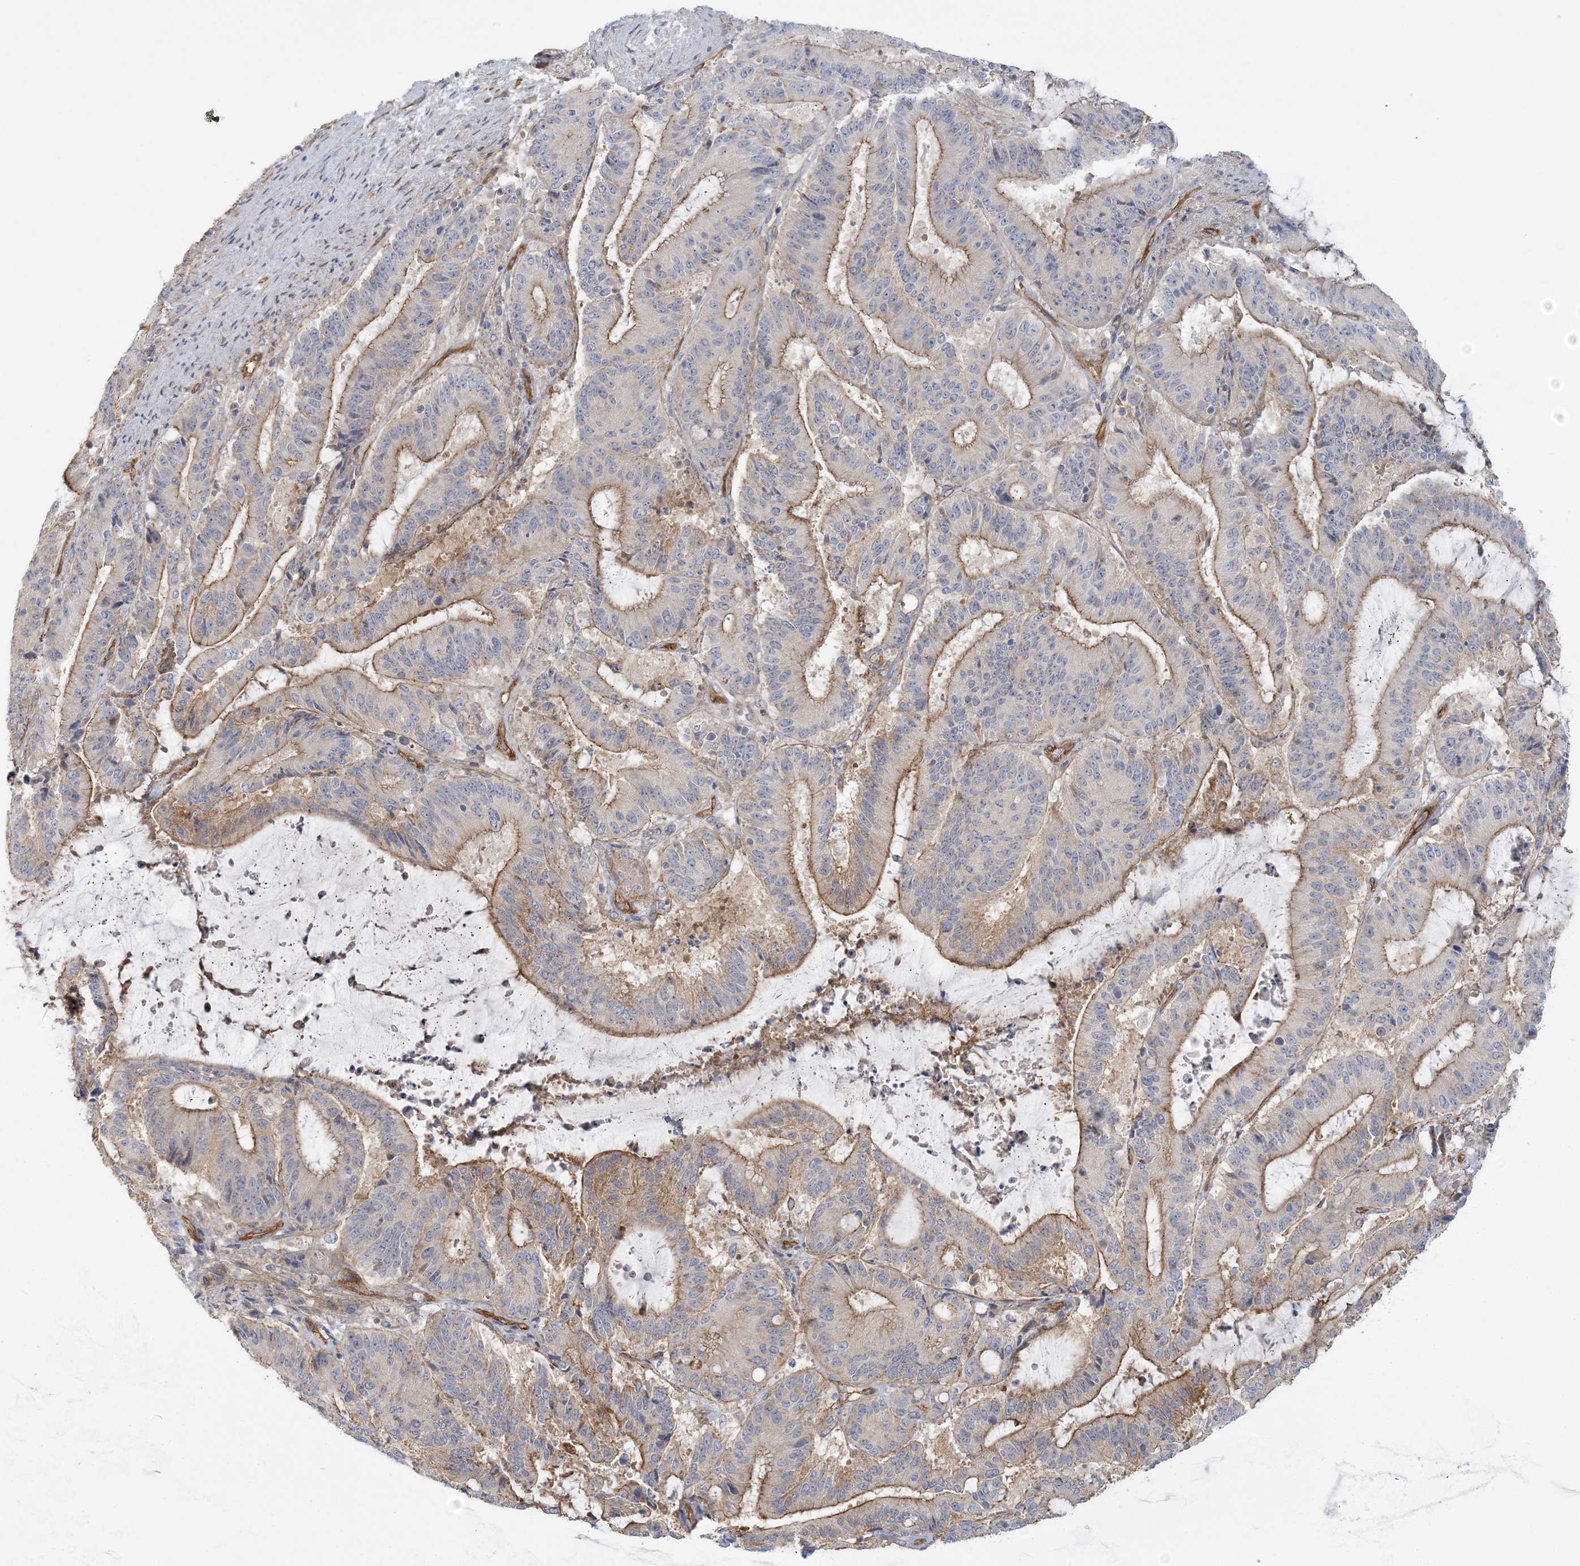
{"staining": {"intensity": "moderate", "quantity": "25%-75%", "location": "cytoplasmic/membranous"}, "tissue": "liver cancer", "cell_type": "Tumor cells", "image_type": "cancer", "snomed": [{"axis": "morphology", "description": "Normal tissue, NOS"}, {"axis": "morphology", "description": "Cholangiocarcinoma"}, {"axis": "topography", "description": "Liver"}, {"axis": "topography", "description": "Peripheral nerve tissue"}], "caption": "Approximately 25%-75% of tumor cells in liver cancer (cholangiocarcinoma) reveal moderate cytoplasmic/membranous protein positivity as visualized by brown immunohistochemical staining.", "gene": "RAI14", "patient": {"sex": "female", "age": 73}}